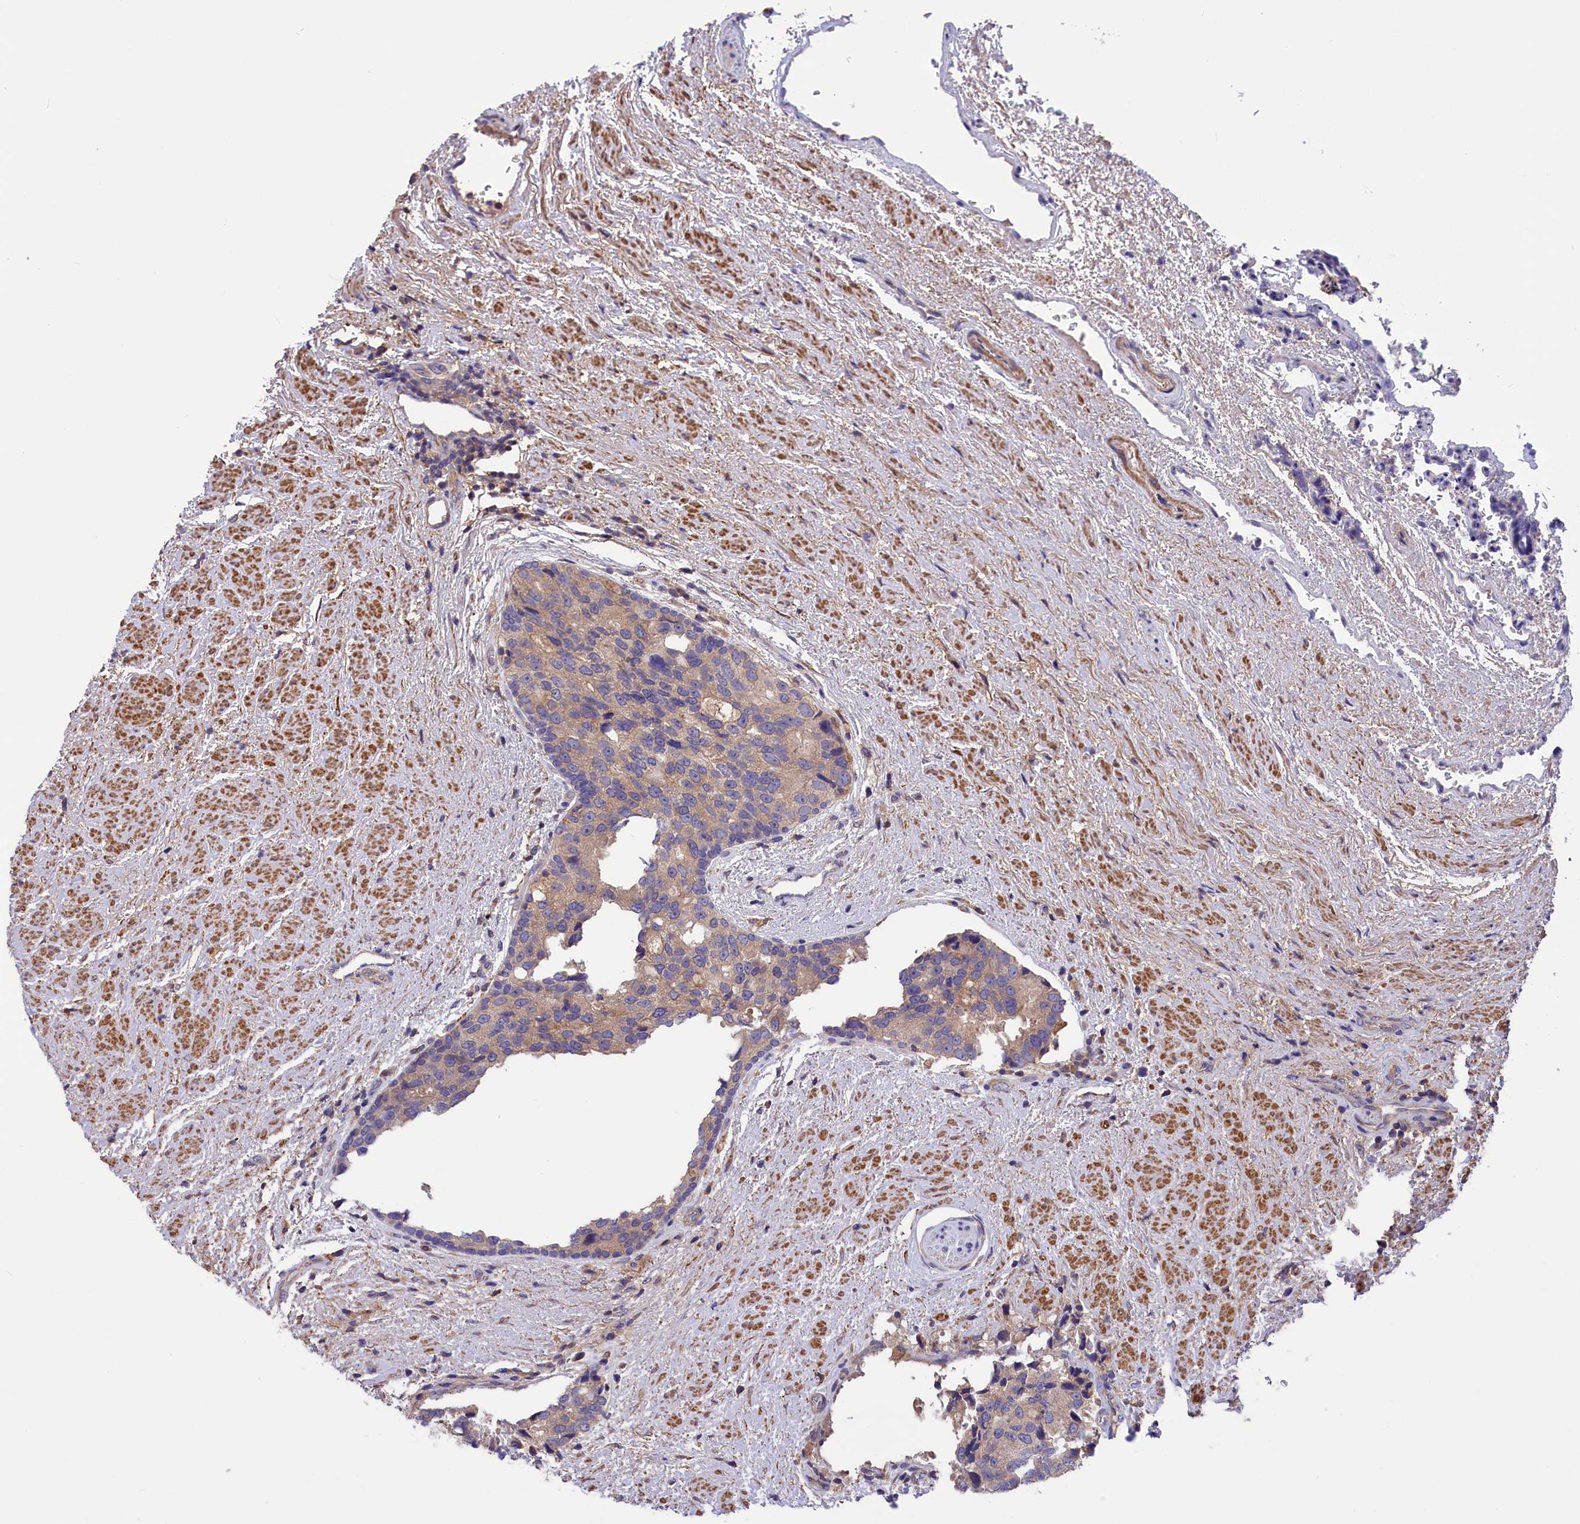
{"staining": {"intensity": "weak", "quantity": ">75%", "location": "cytoplasmic/membranous"}, "tissue": "prostate cancer", "cell_type": "Tumor cells", "image_type": "cancer", "snomed": [{"axis": "morphology", "description": "Adenocarcinoma, High grade"}, {"axis": "topography", "description": "Prostate"}], "caption": "DAB immunohistochemical staining of human prostate cancer shows weak cytoplasmic/membranous protein positivity in about >75% of tumor cells. Nuclei are stained in blue.", "gene": "AMDHD2", "patient": {"sex": "male", "age": 70}}